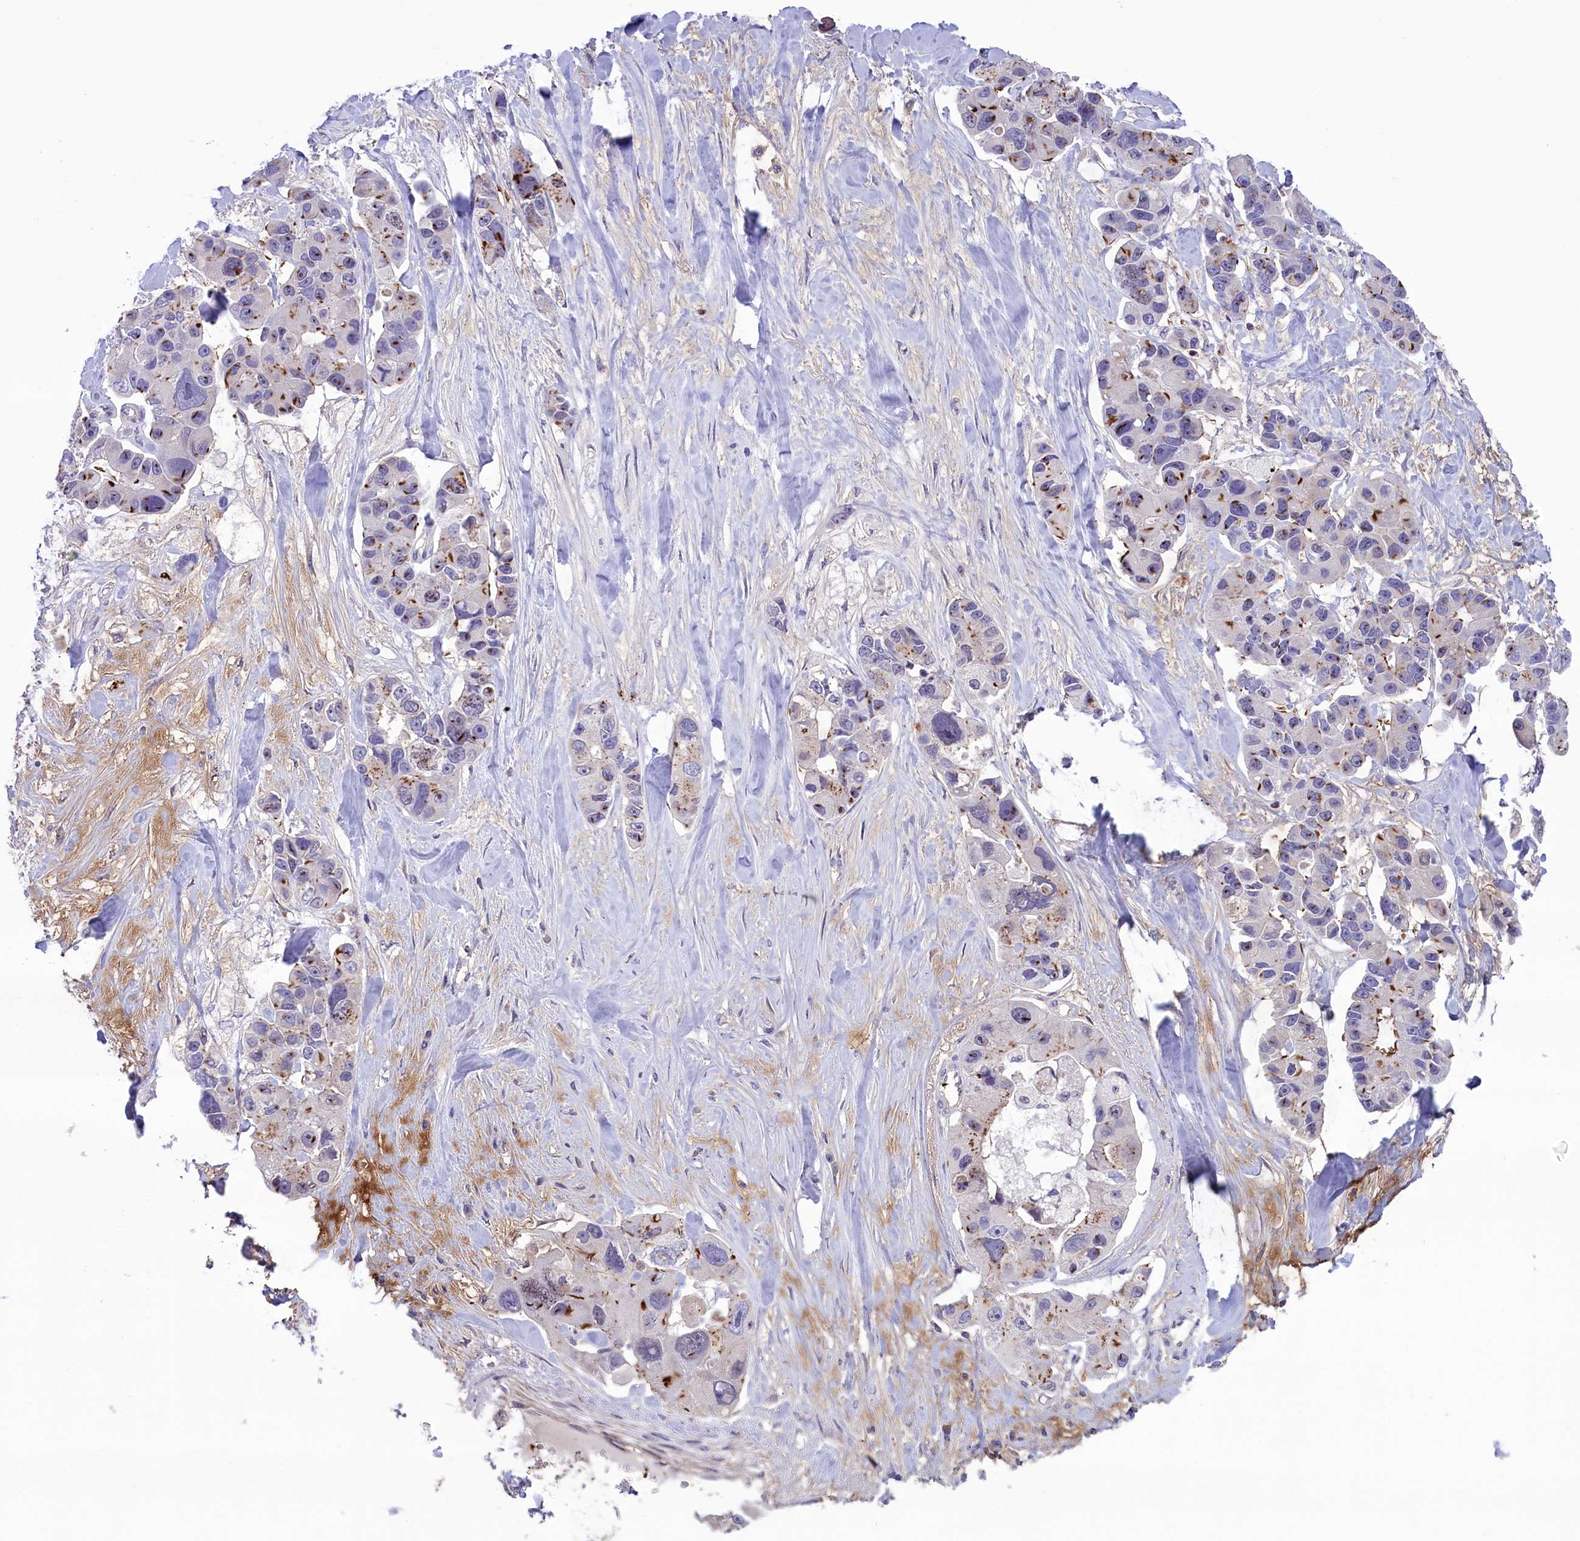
{"staining": {"intensity": "moderate", "quantity": "25%-75%", "location": "cytoplasmic/membranous"}, "tissue": "lung cancer", "cell_type": "Tumor cells", "image_type": "cancer", "snomed": [{"axis": "morphology", "description": "Adenocarcinoma, NOS"}, {"axis": "topography", "description": "Lung"}], "caption": "Tumor cells display medium levels of moderate cytoplasmic/membranous positivity in approximately 25%-75% of cells in lung adenocarcinoma.", "gene": "HEATR3", "patient": {"sex": "female", "age": 54}}